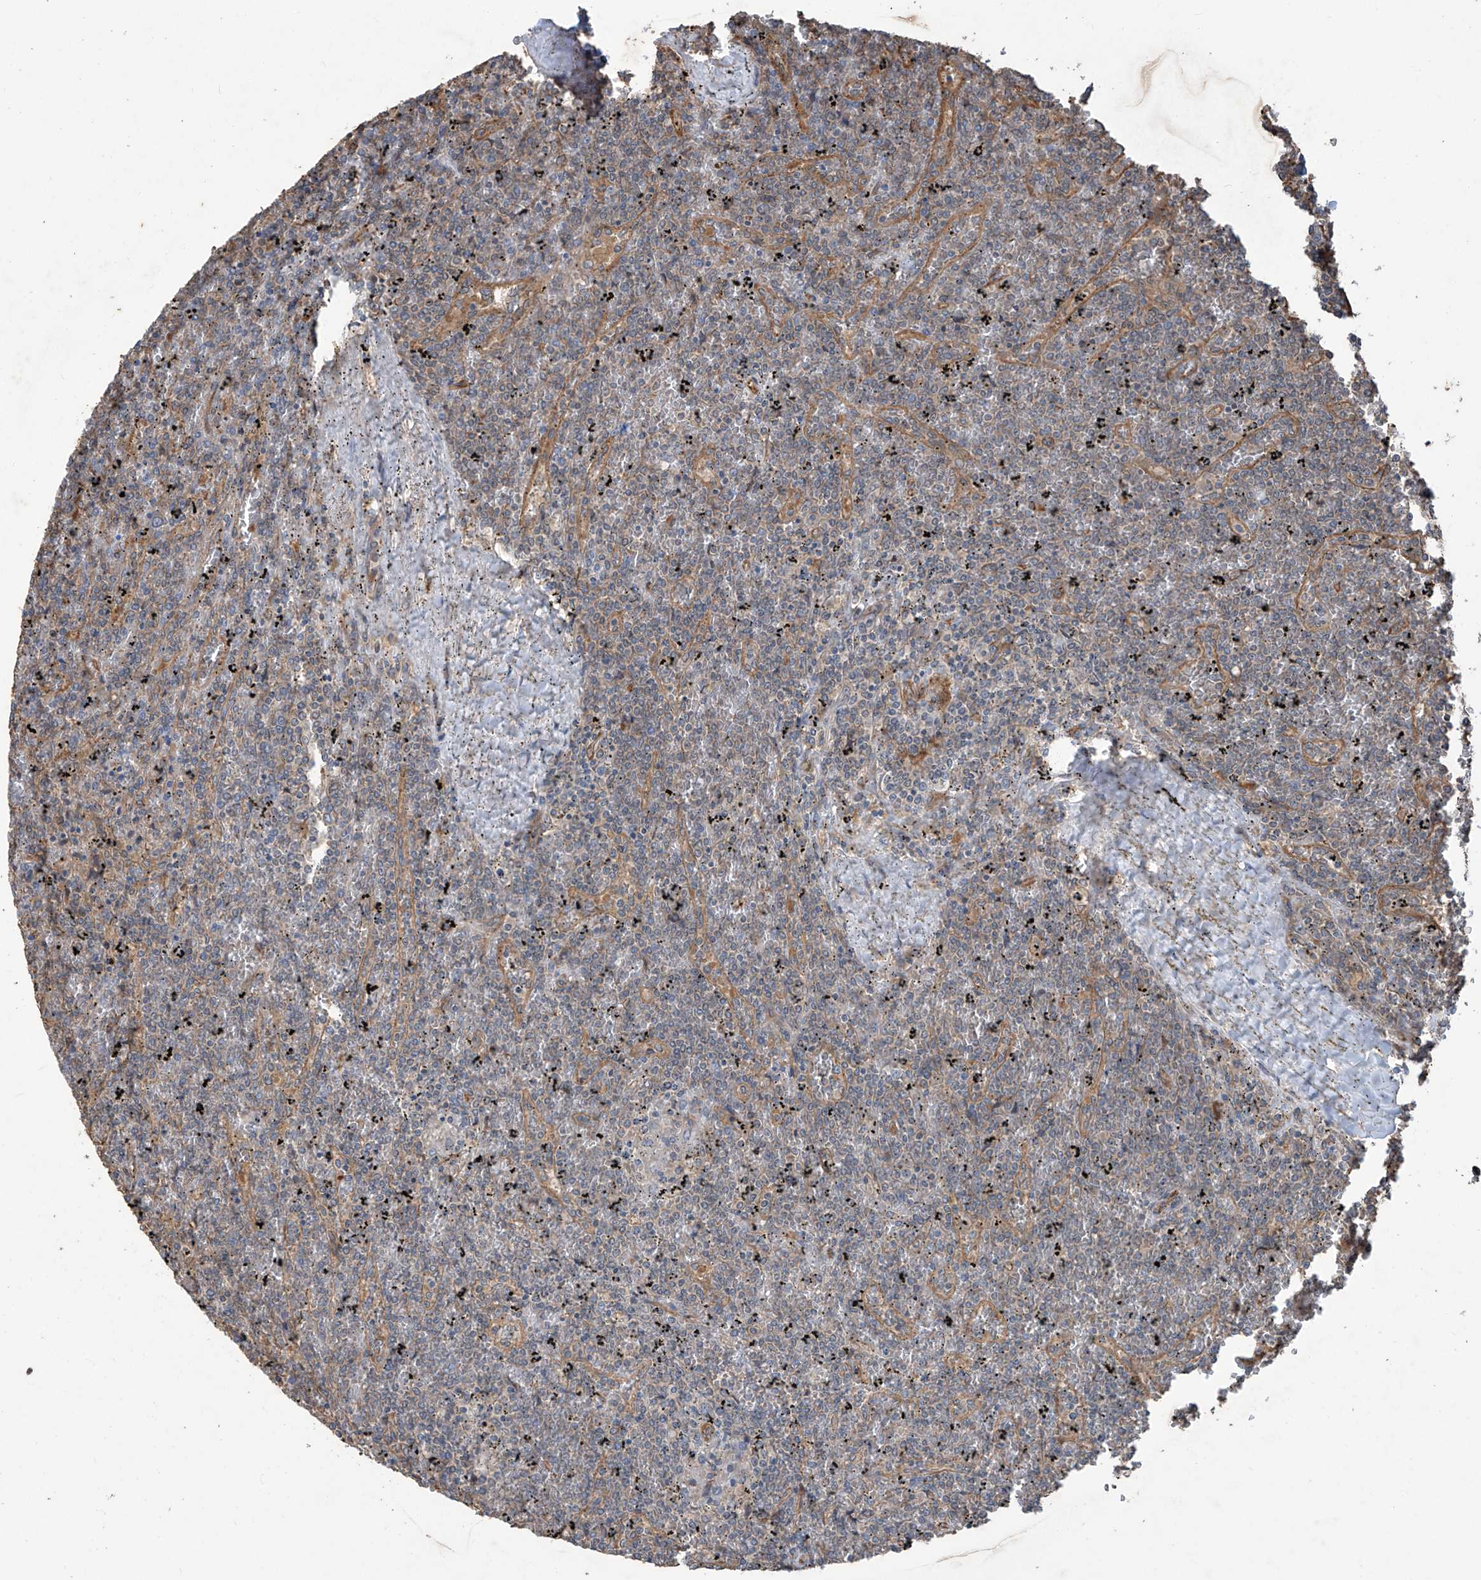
{"staining": {"intensity": "negative", "quantity": "none", "location": "none"}, "tissue": "lymphoma", "cell_type": "Tumor cells", "image_type": "cancer", "snomed": [{"axis": "morphology", "description": "Malignant lymphoma, non-Hodgkin's type, Low grade"}, {"axis": "topography", "description": "Spleen"}], "caption": "An image of lymphoma stained for a protein shows no brown staining in tumor cells.", "gene": "AGBL5", "patient": {"sex": "female", "age": 19}}